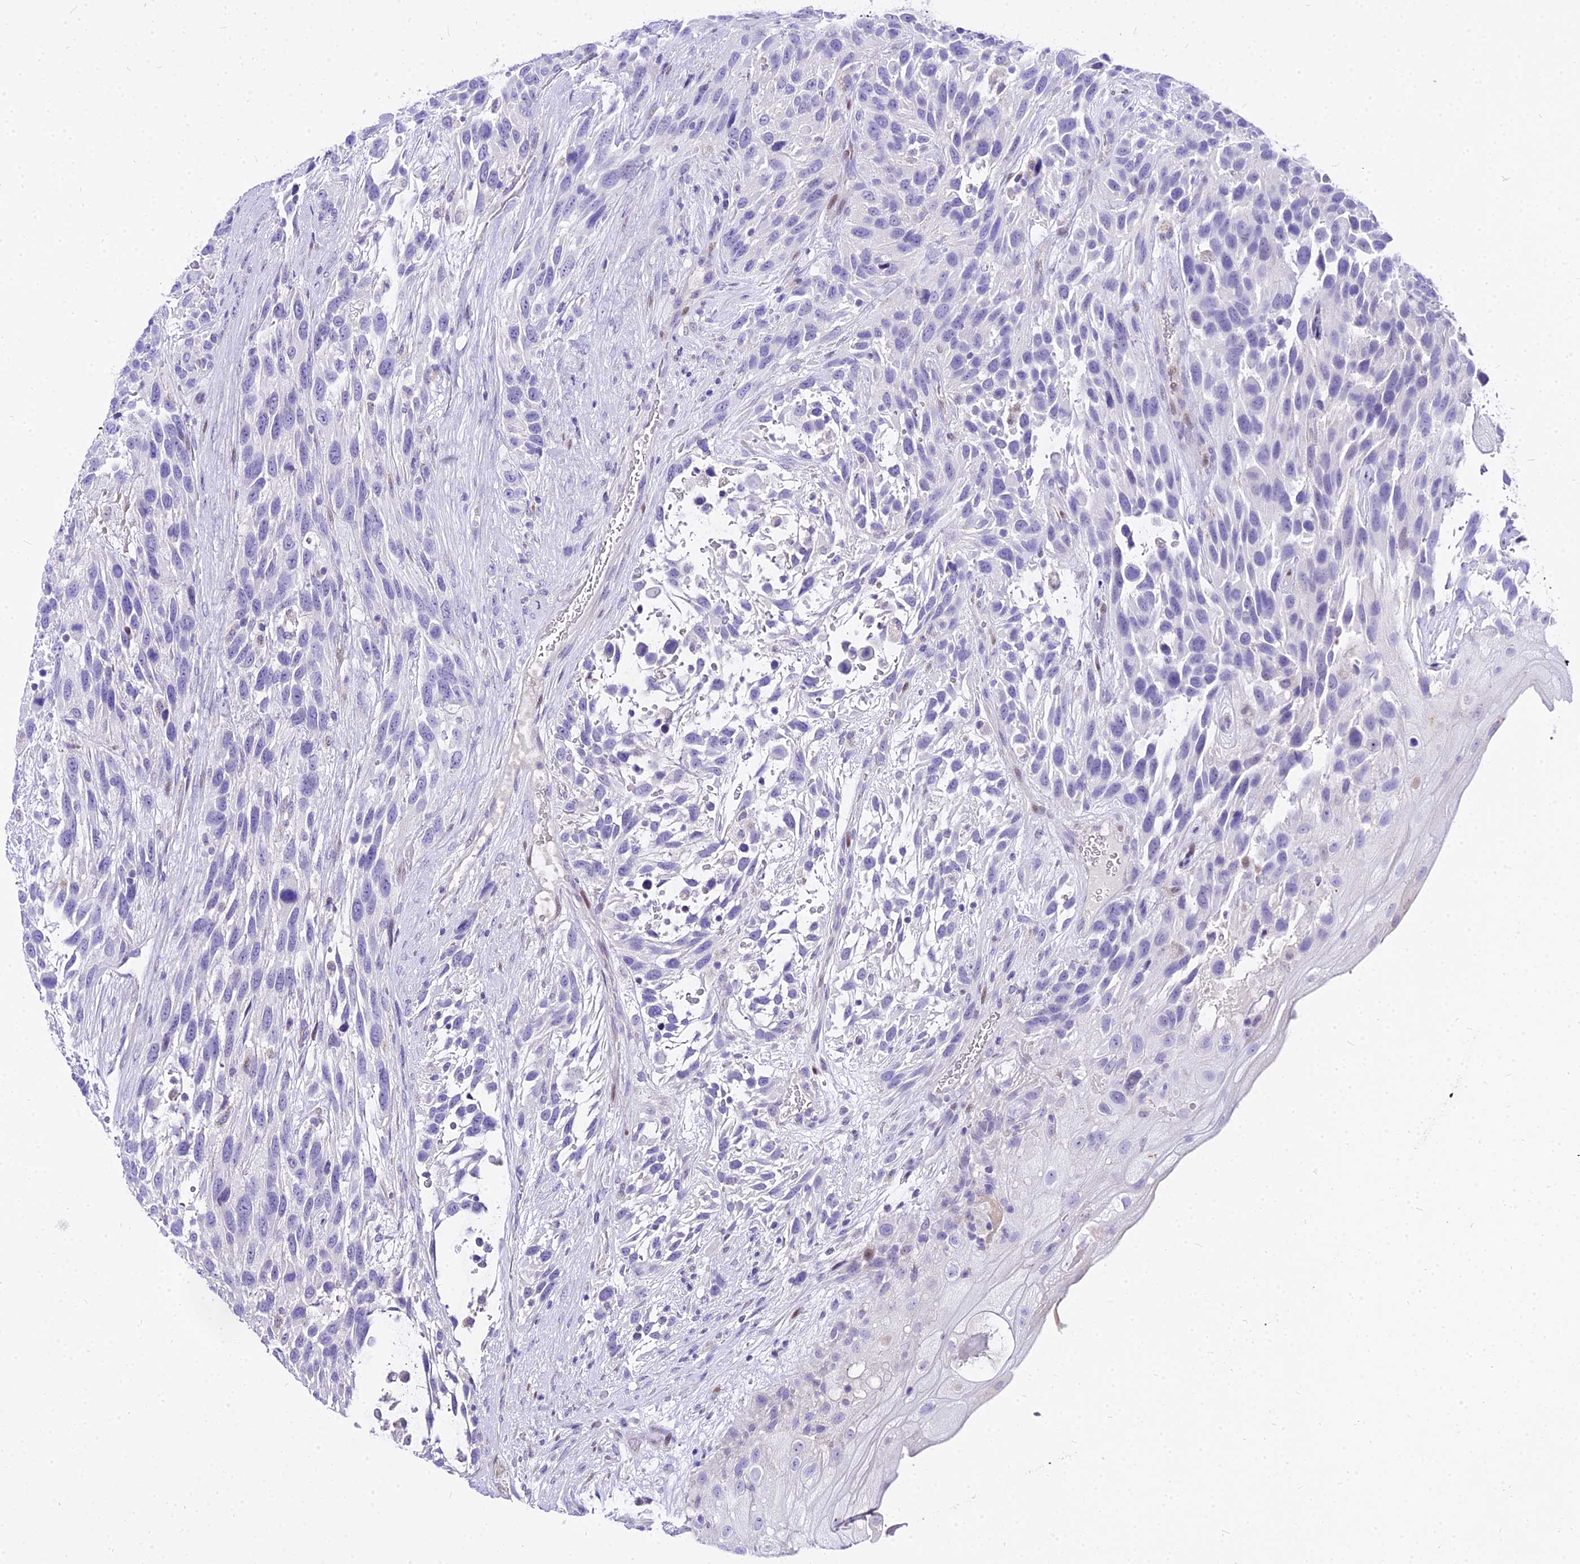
{"staining": {"intensity": "negative", "quantity": "none", "location": "none"}, "tissue": "urothelial cancer", "cell_type": "Tumor cells", "image_type": "cancer", "snomed": [{"axis": "morphology", "description": "Urothelial carcinoma, High grade"}, {"axis": "topography", "description": "Urinary bladder"}], "caption": "High-grade urothelial carcinoma was stained to show a protein in brown. There is no significant expression in tumor cells.", "gene": "CARD18", "patient": {"sex": "female", "age": 70}}